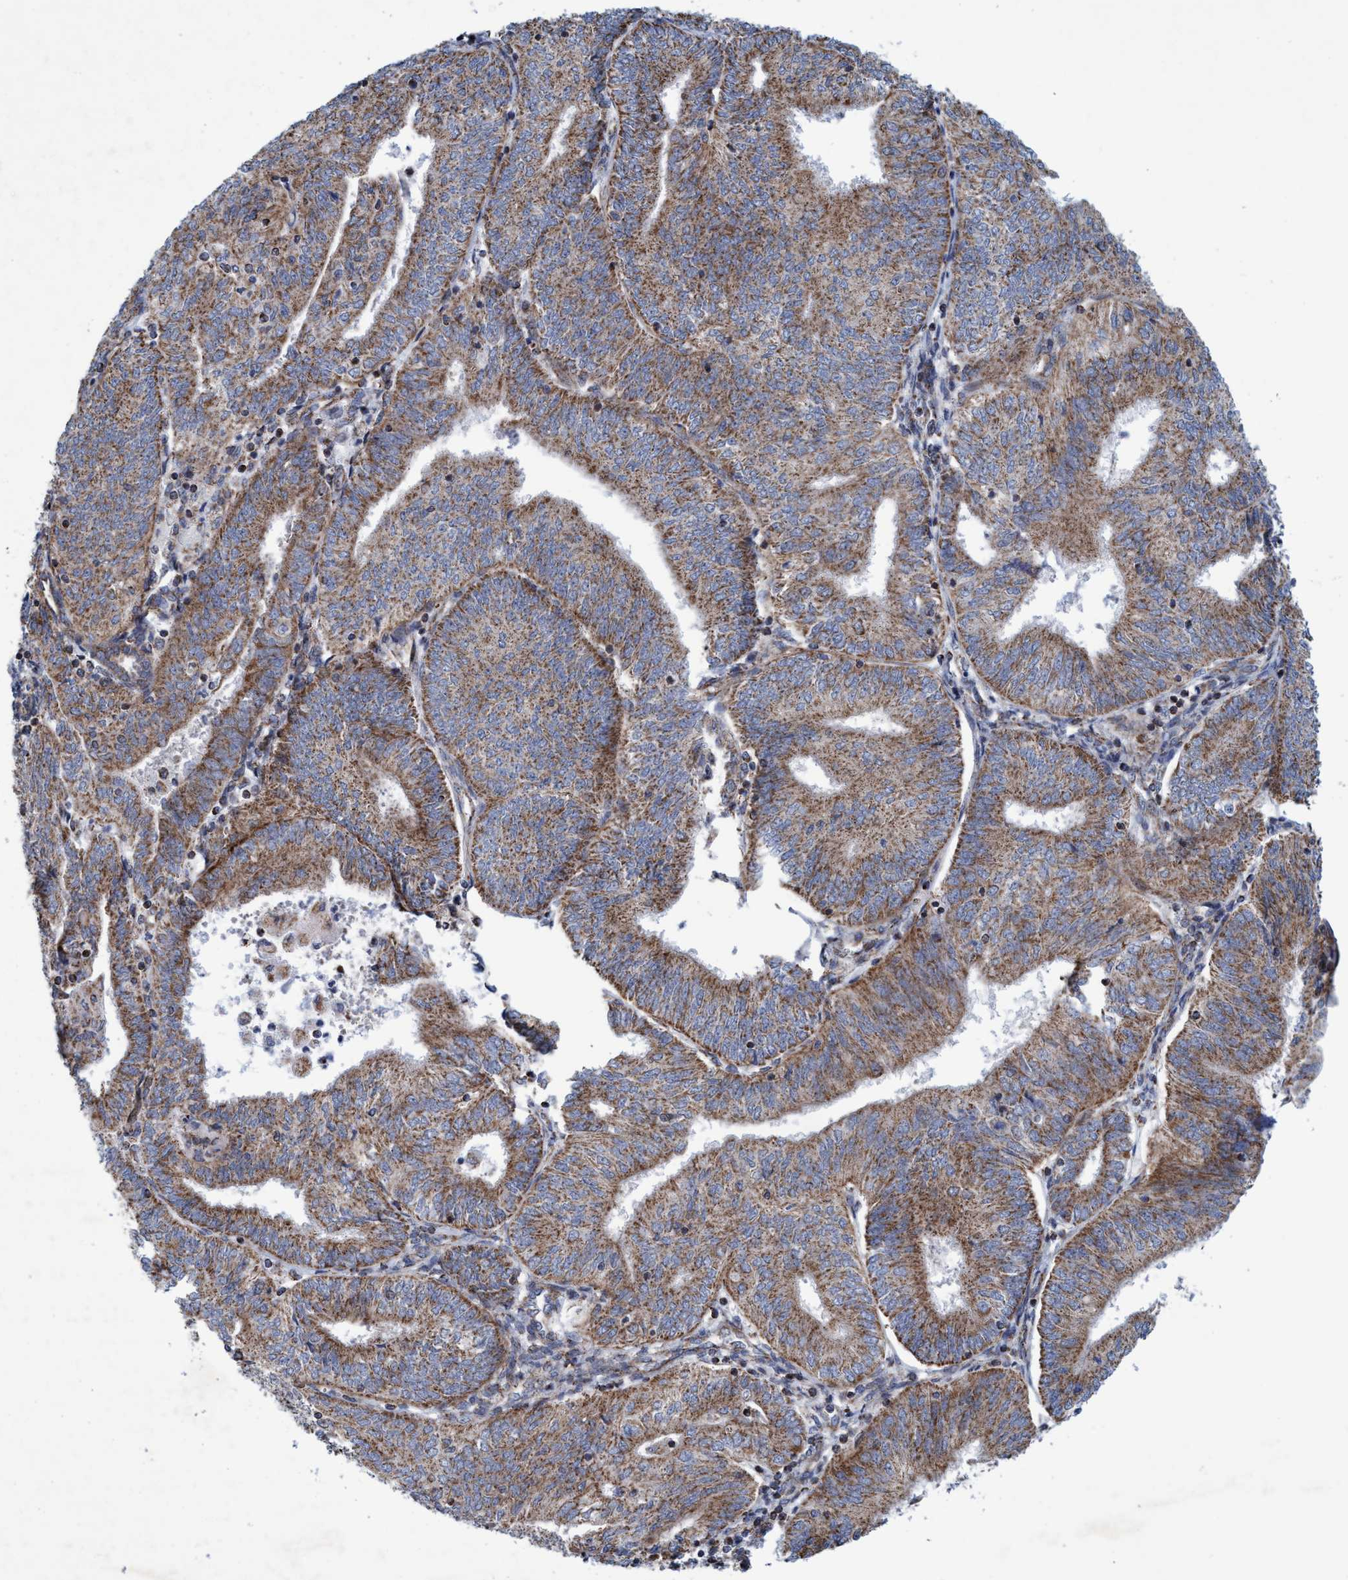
{"staining": {"intensity": "moderate", "quantity": ">75%", "location": "cytoplasmic/membranous"}, "tissue": "endometrial cancer", "cell_type": "Tumor cells", "image_type": "cancer", "snomed": [{"axis": "morphology", "description": "Adenocarcinoma, NOS"}, {"axis": "topography", "description": "Endometrium"}], "caption": "Tumor cells display medium levels of moderate cytoplasmic/membranous expression in approximately >75% of cells in human adenocarcinoma (endometrial).", "gene": "POLR1F", "patient": {"sex": "female", "age": 58}}